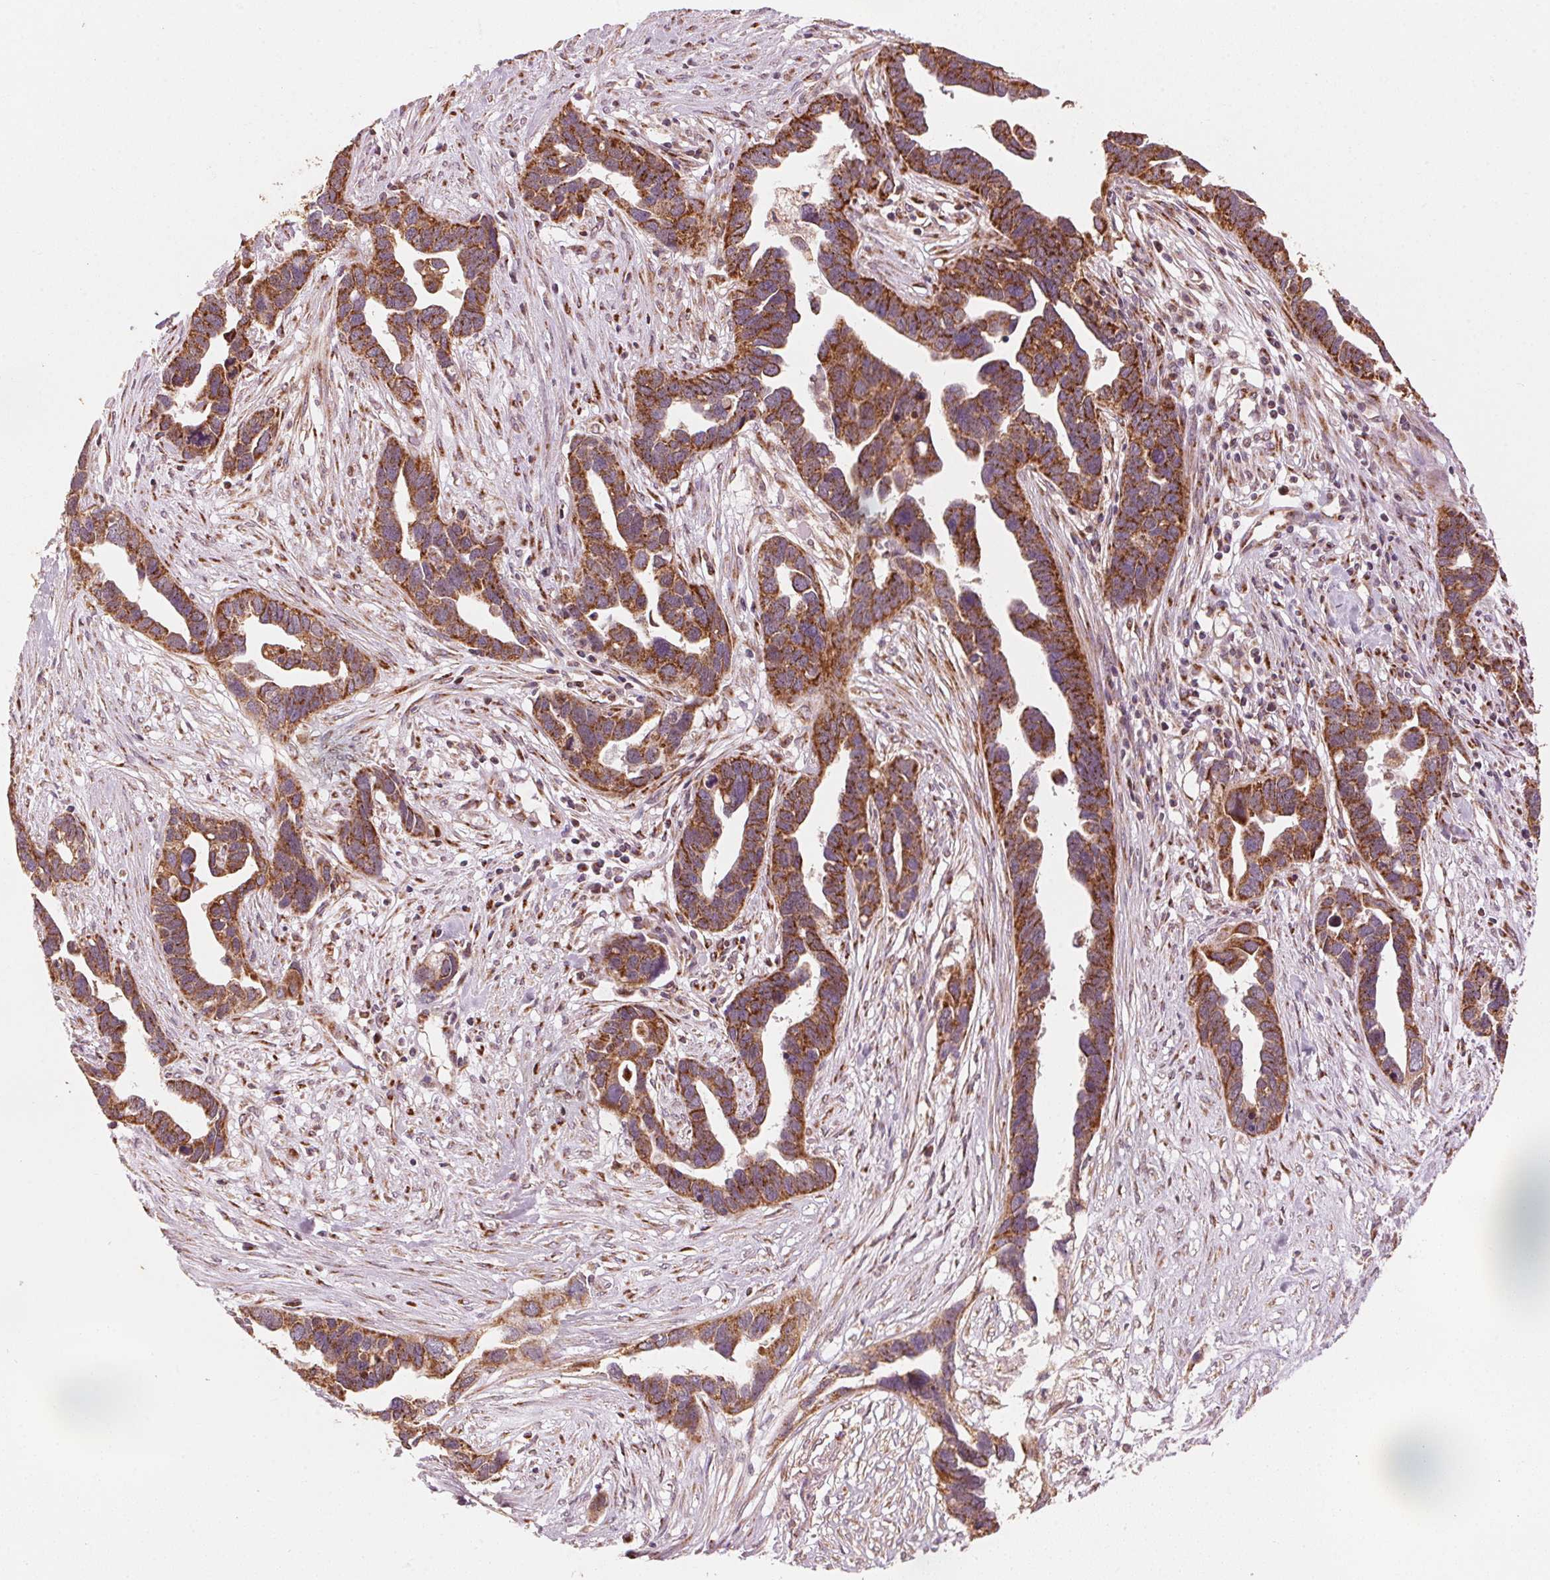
{"staining": {"intensity": "strong", "quantity": ">75%", "location": "cytoplasmic/membranous"}, "tissue": "ovarian cancer", "cell_type": "Tumor cells", "image_type": "cancer", "snomed": [{"axis": "morphology", "description": "Cystadenocarcinoma, serous, NOS"}, {"axis": "topography", "description": "Ovary"}], "caption": "A histopathology image of human ovarian serous cystadenocarcinoma stained for a protein shows strong cytoplasmic/membranous brown staining in tumor cells.", "gene": "TOMM70", "patient": {"sex": "female", "age": 54}}